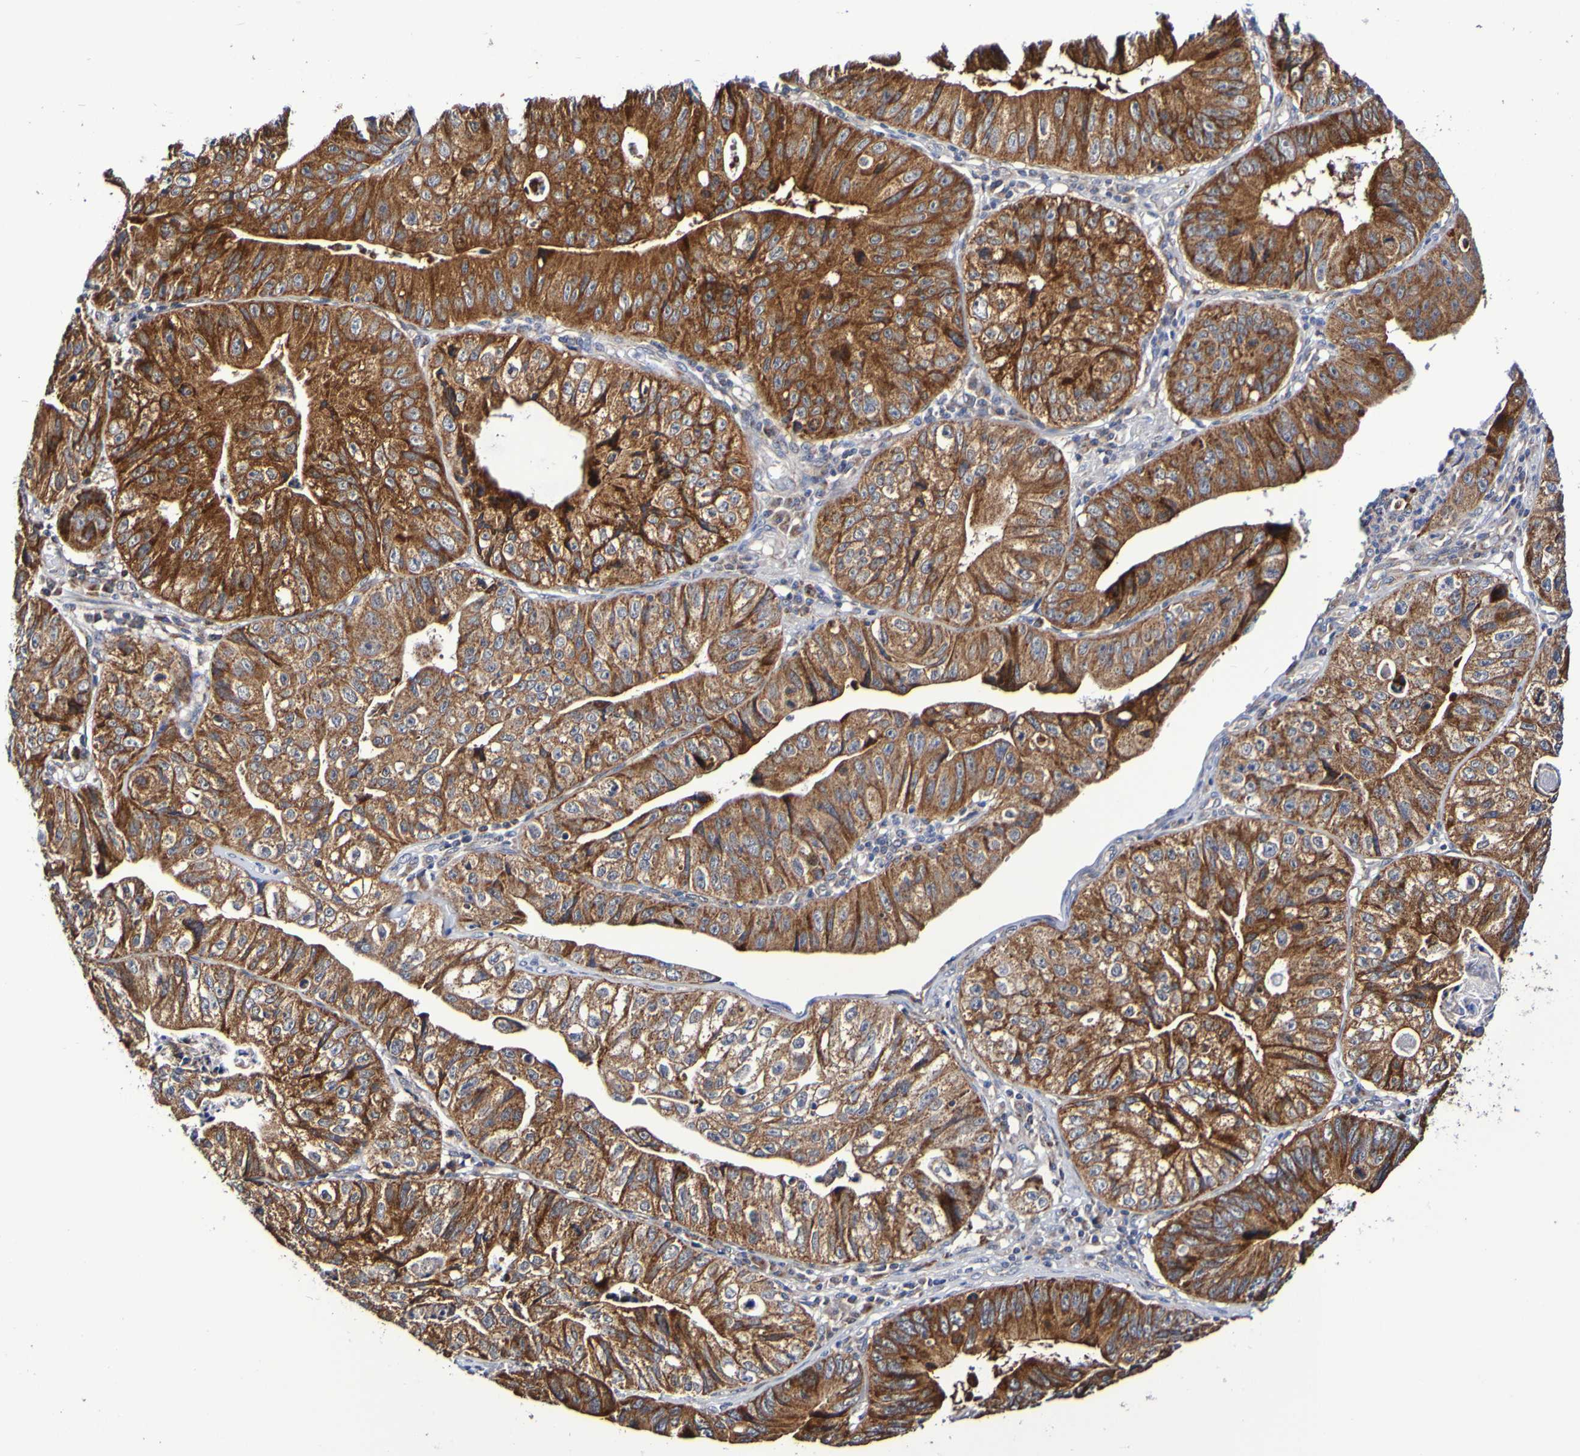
{"staining": {"intensity": "strong", "quantity": ">75%", "location": "cytoplasmic/membranous"}, "tissue": "stomach cancer", "cell_type": "Tumor cells", "image_type": "cancer", "snomed": [{"axis": "morphology", "description": "Adenocarcinoma, NOS"}, {"axis": "topography", "description": "Stomach"}], "caption": "Human stomach cancer (adenocarcinoma) stained with a brown dye reveals strong cytoplasmic/membranous positive staining in approximately >75% of tumor cells.", "gene": "GJB1", "patient": {"sex": "male", "age": 59}}